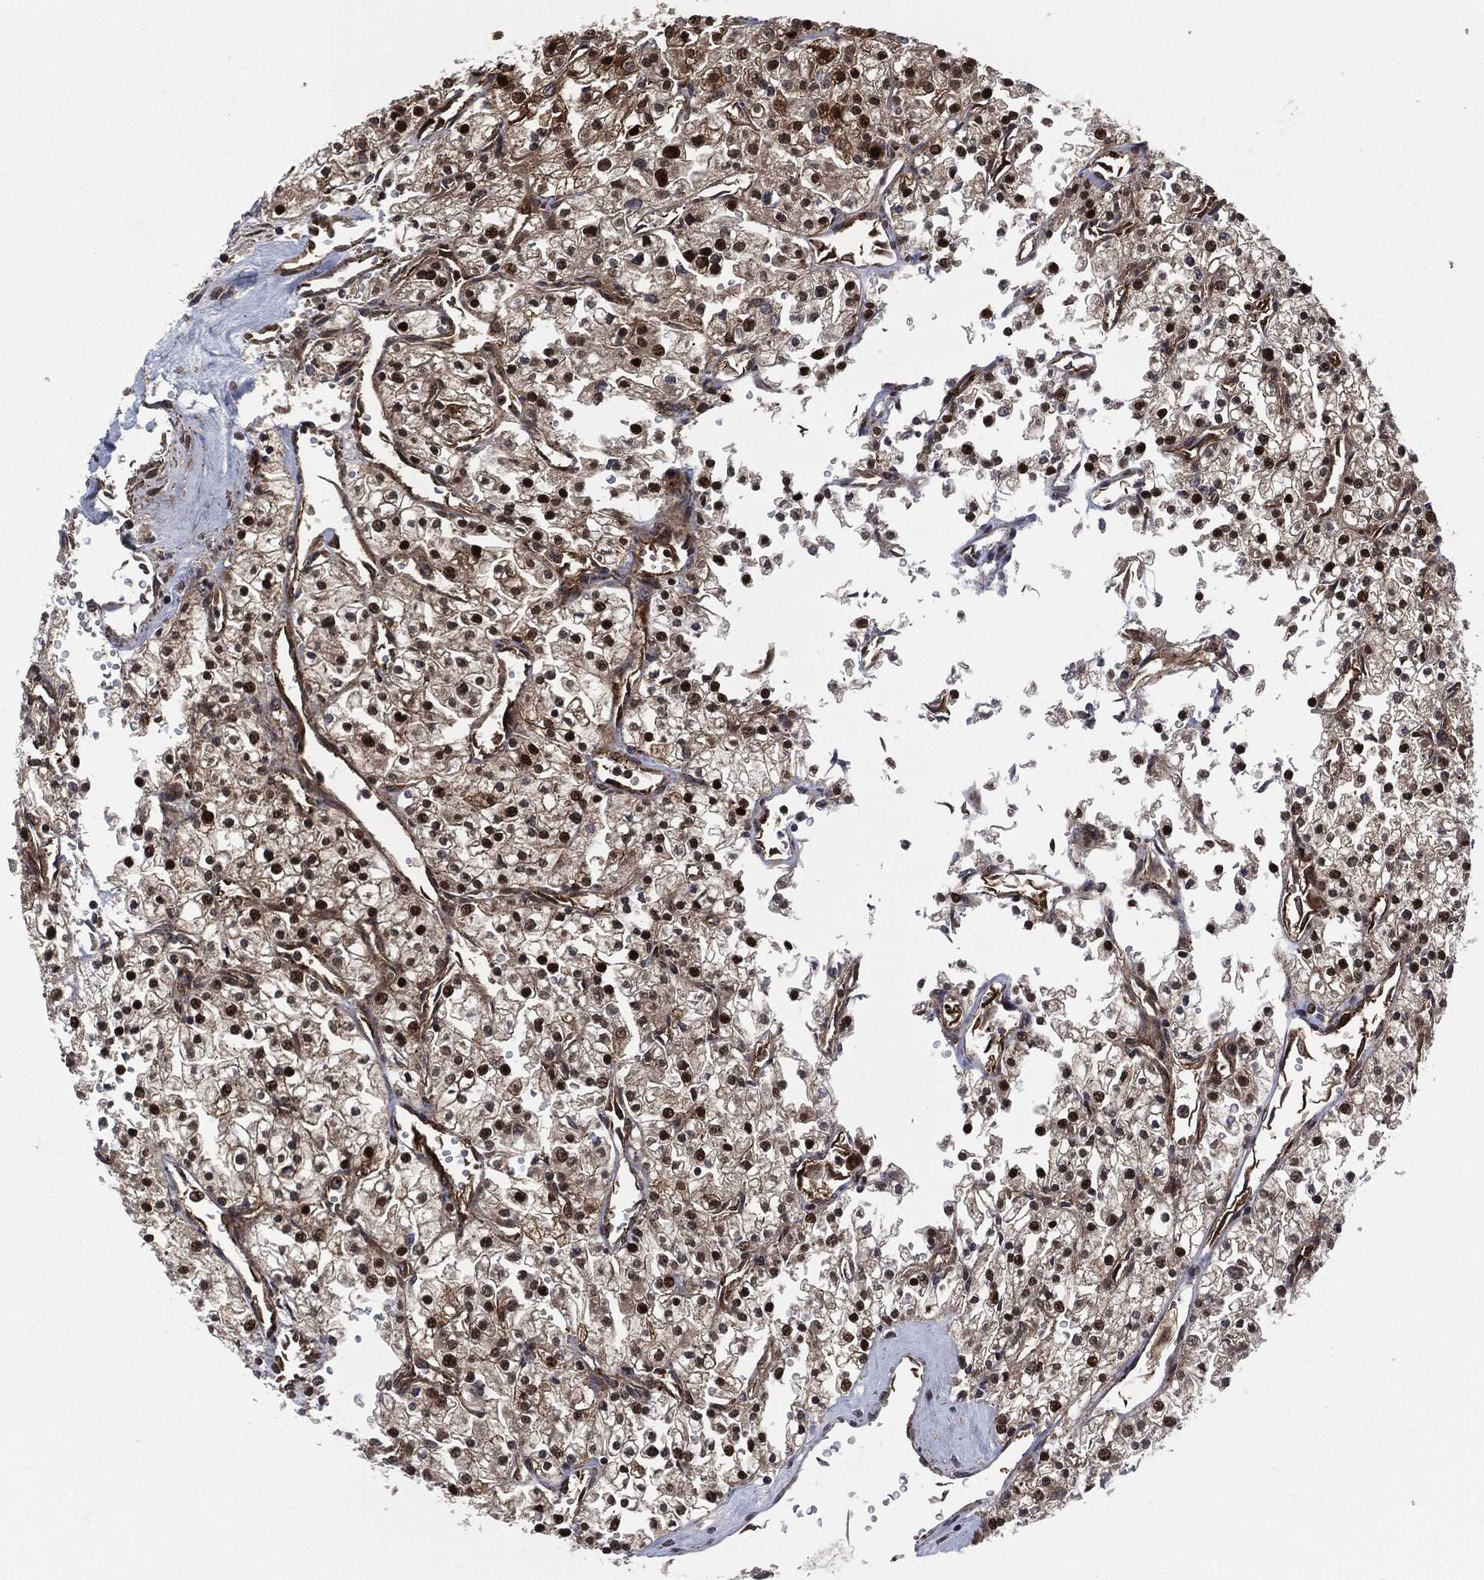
{"staining": {"intensity": "strong", "quantity": "25%-75%", "location": "nuclear"}, "tissue": "renal cancer", "cell_type": "Tumor cells", "image_type": "cancer", "snomed": [{"axis": "morphology", "description": "Adenocarcinoma, NOS"}, {"axis": "topography", "description": "Kidney"}], "caption": "The photomicrograph shows a brown stain indicating the presence of a protein in the nuclear of tumor cells in renal cancer (adenocarcinoma).", "gene": "HRAS", "patient": {"sex": "male", "age": 80}}